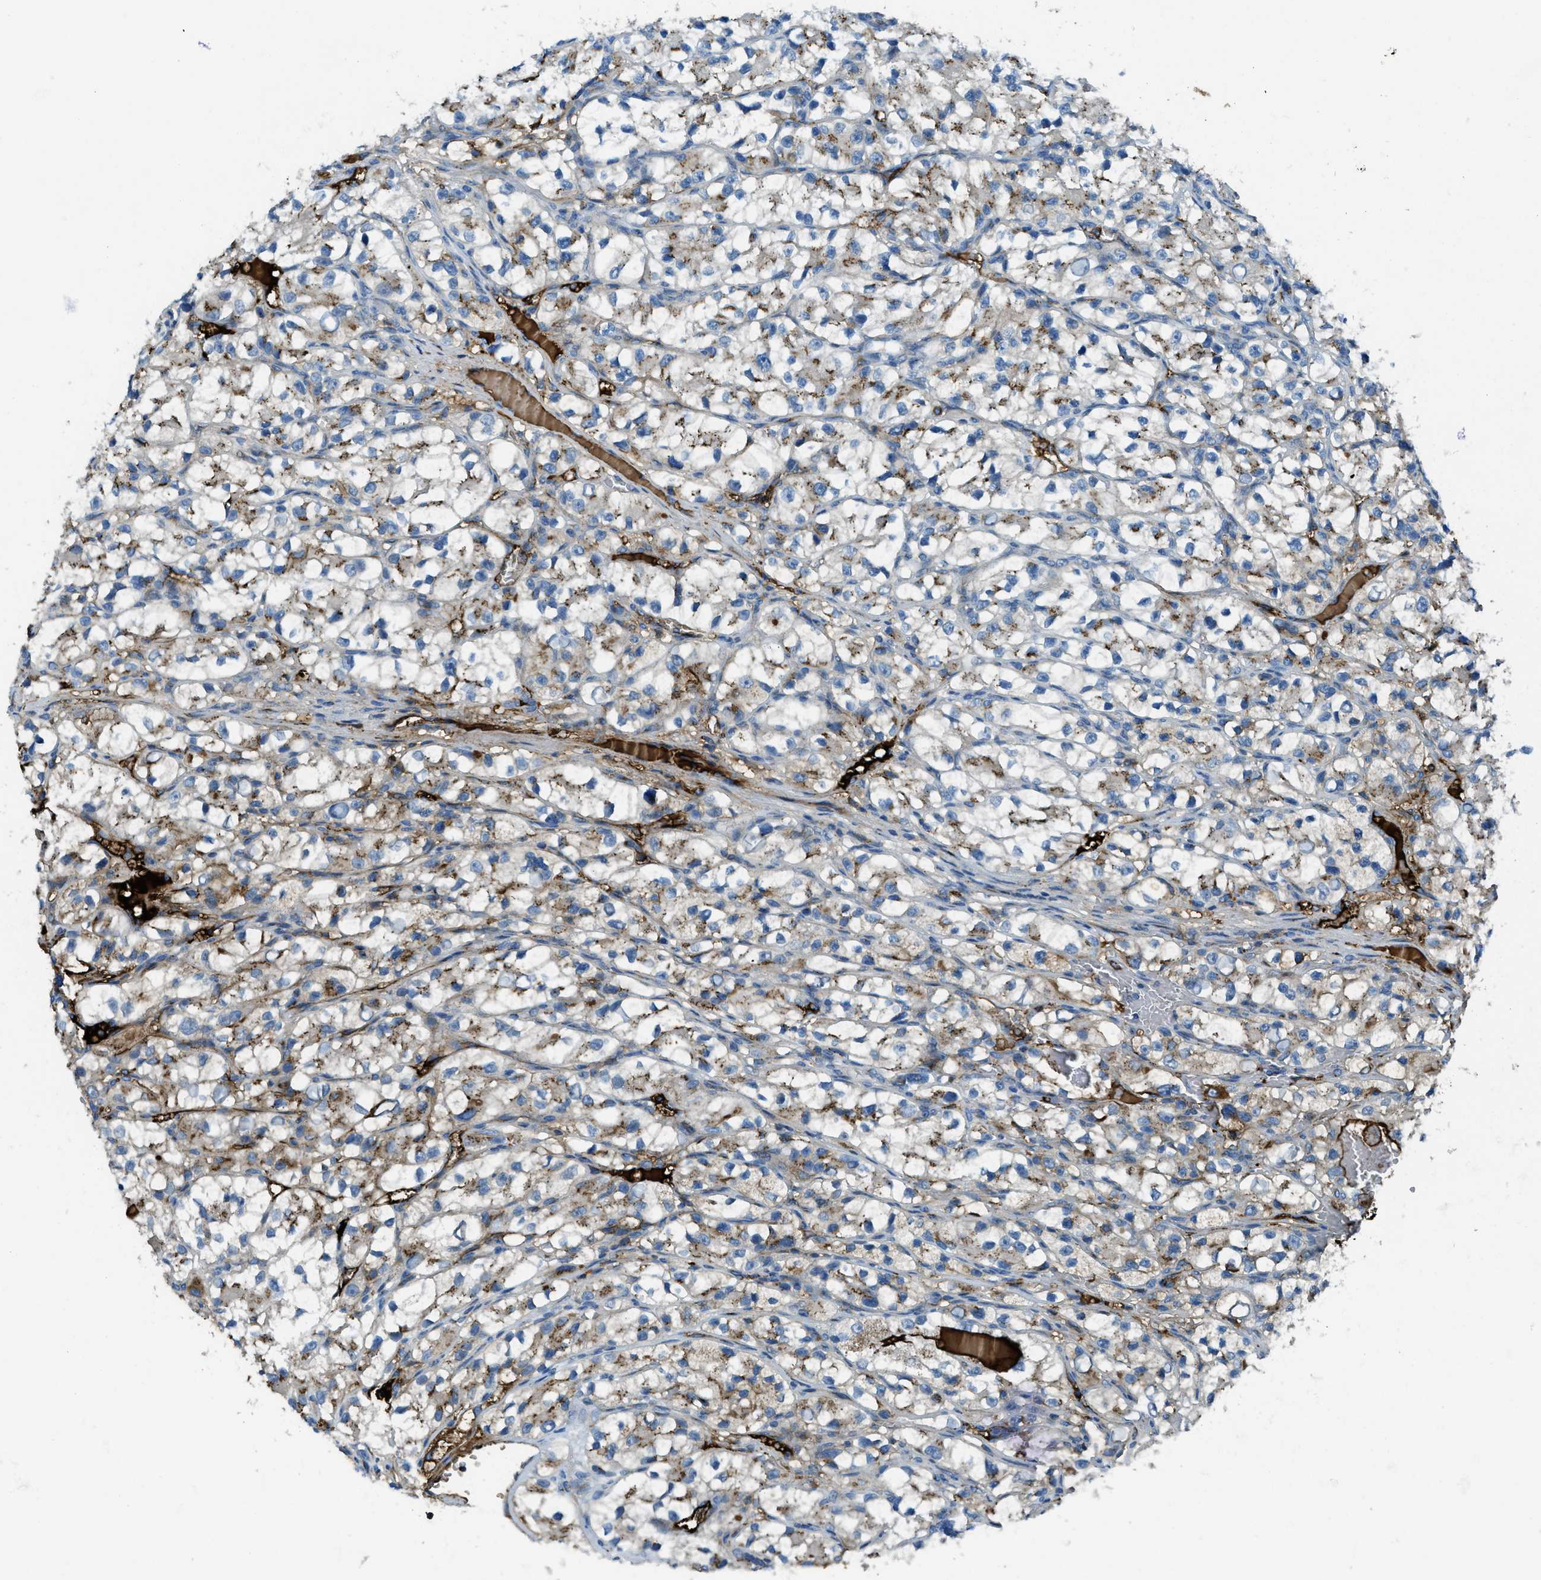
{"staining": {"intensity": "weak", "quantity": "25%-75%", "location": "cytoplasmic/membranous"}, "tissue": "renal cancer", "cell_type": "Tumor cells", "image_type": "cancer", "snomed": [{"axis": "morphology", "description": "Adenocarcinoma, NOS"}, {"axis": "topography", "description": "Kidney"}], "caption": "Renal adenocarcinoma tissue exhibits weak cytoplasmic/membranous positivity in approximately 25%-75% of tumor cells", "gene": "TRIM59", "patient": {"sex": "female", "age": 57}}